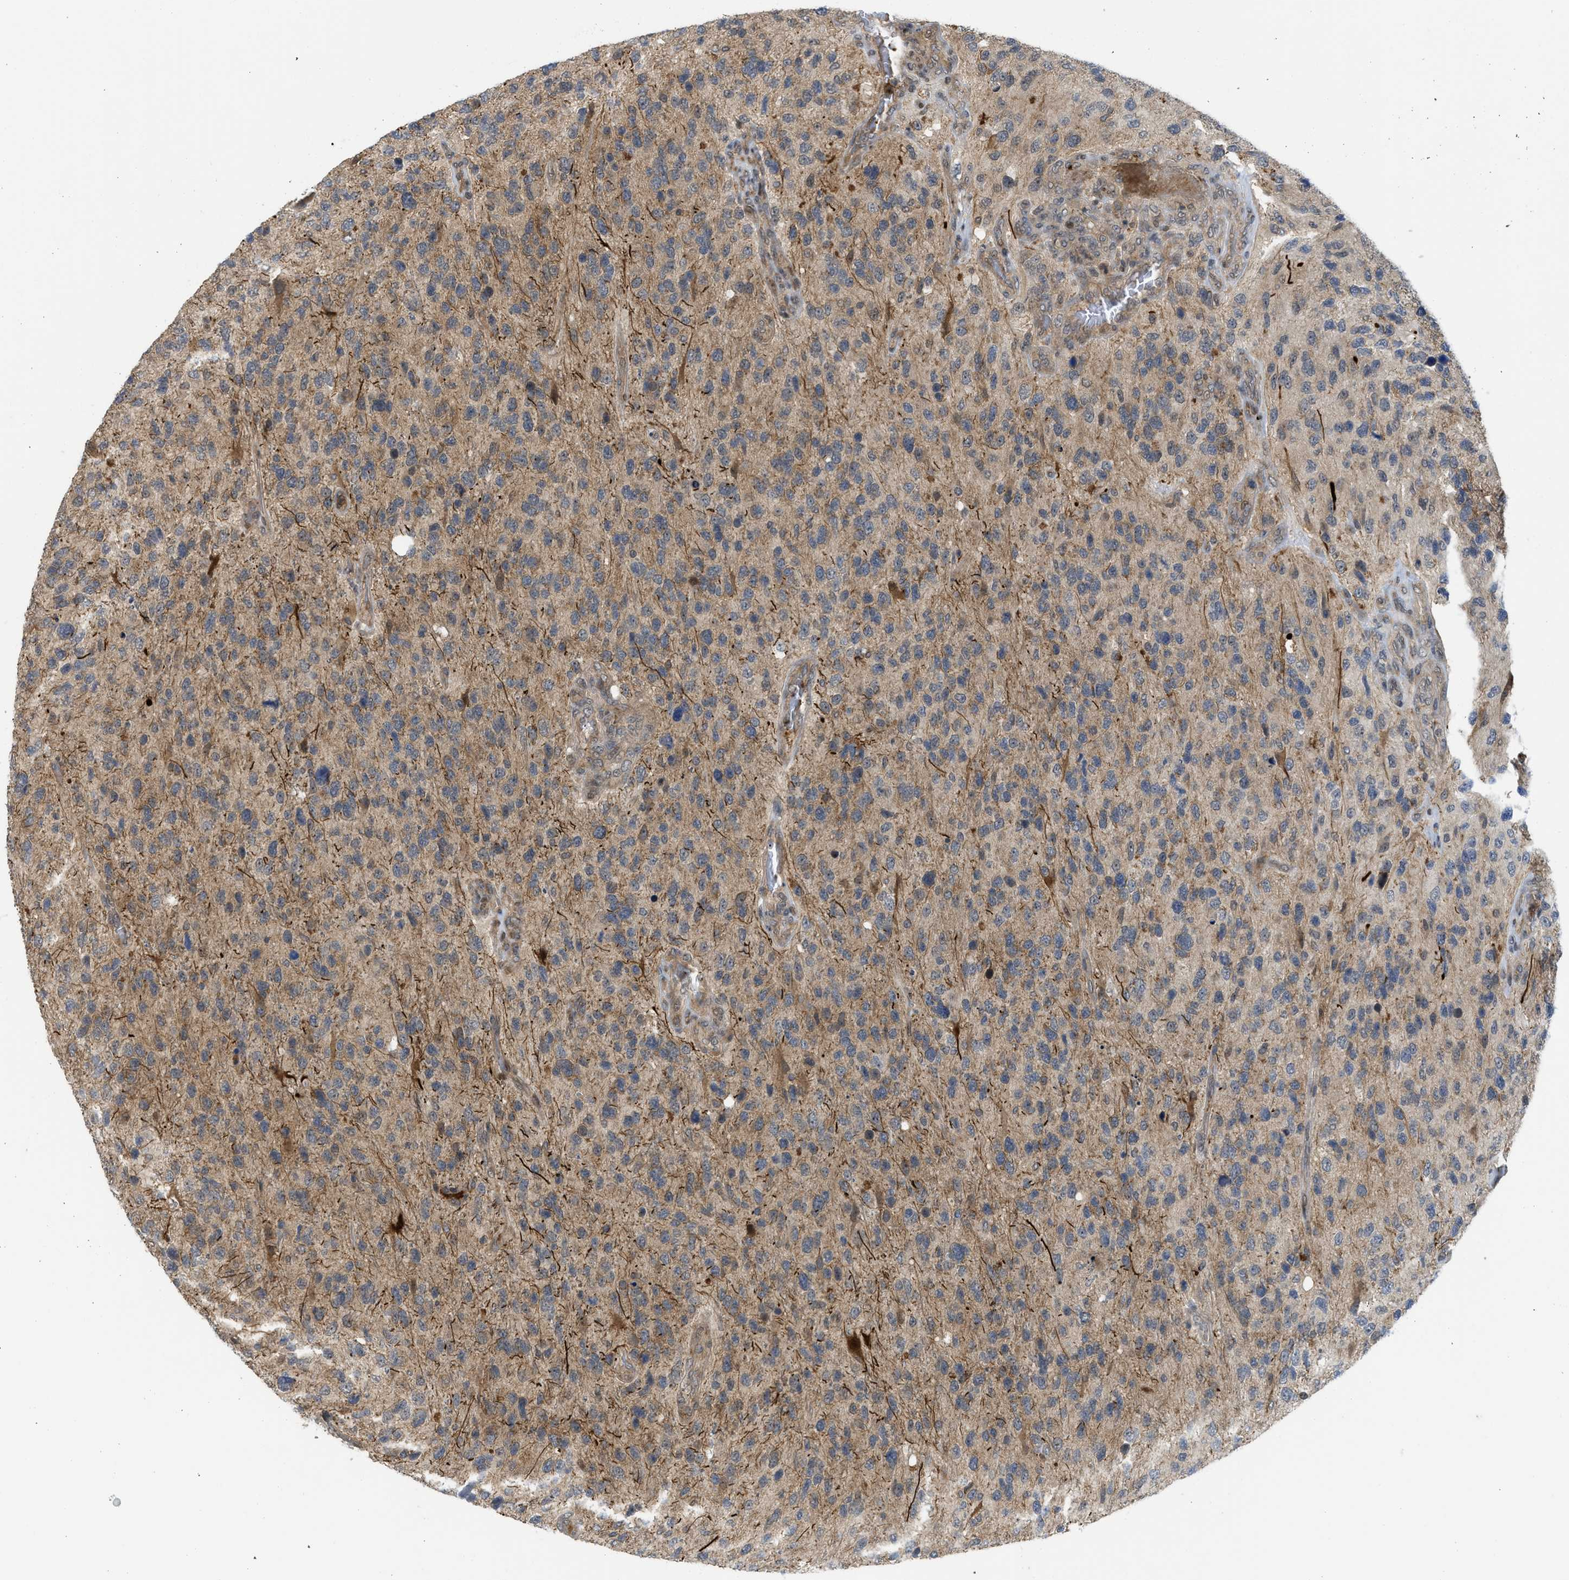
{"staining": {"intensity": "weak", "quantity": ">75%", "location": "cytoplasmic/membranous"}, "tissue": "glioma", "cell_type": "Tumor cells", "image_type": "cancer", "snomed": [{"axis": "morphology", "description": "Glioma, malignant, High grade"}, {"axis": "topography", "description": "Brain"}], "caption": "Immunohistochemistry (DAB (3,3'-diaminobenzidine)) staining of malignant glioma (high-grade) displays weak cytoplasmic/membranous protein positivity in about >75% of tumor cells.", "gene": "DNAJC28", "patient": {"sex": "female", "age": 58}}